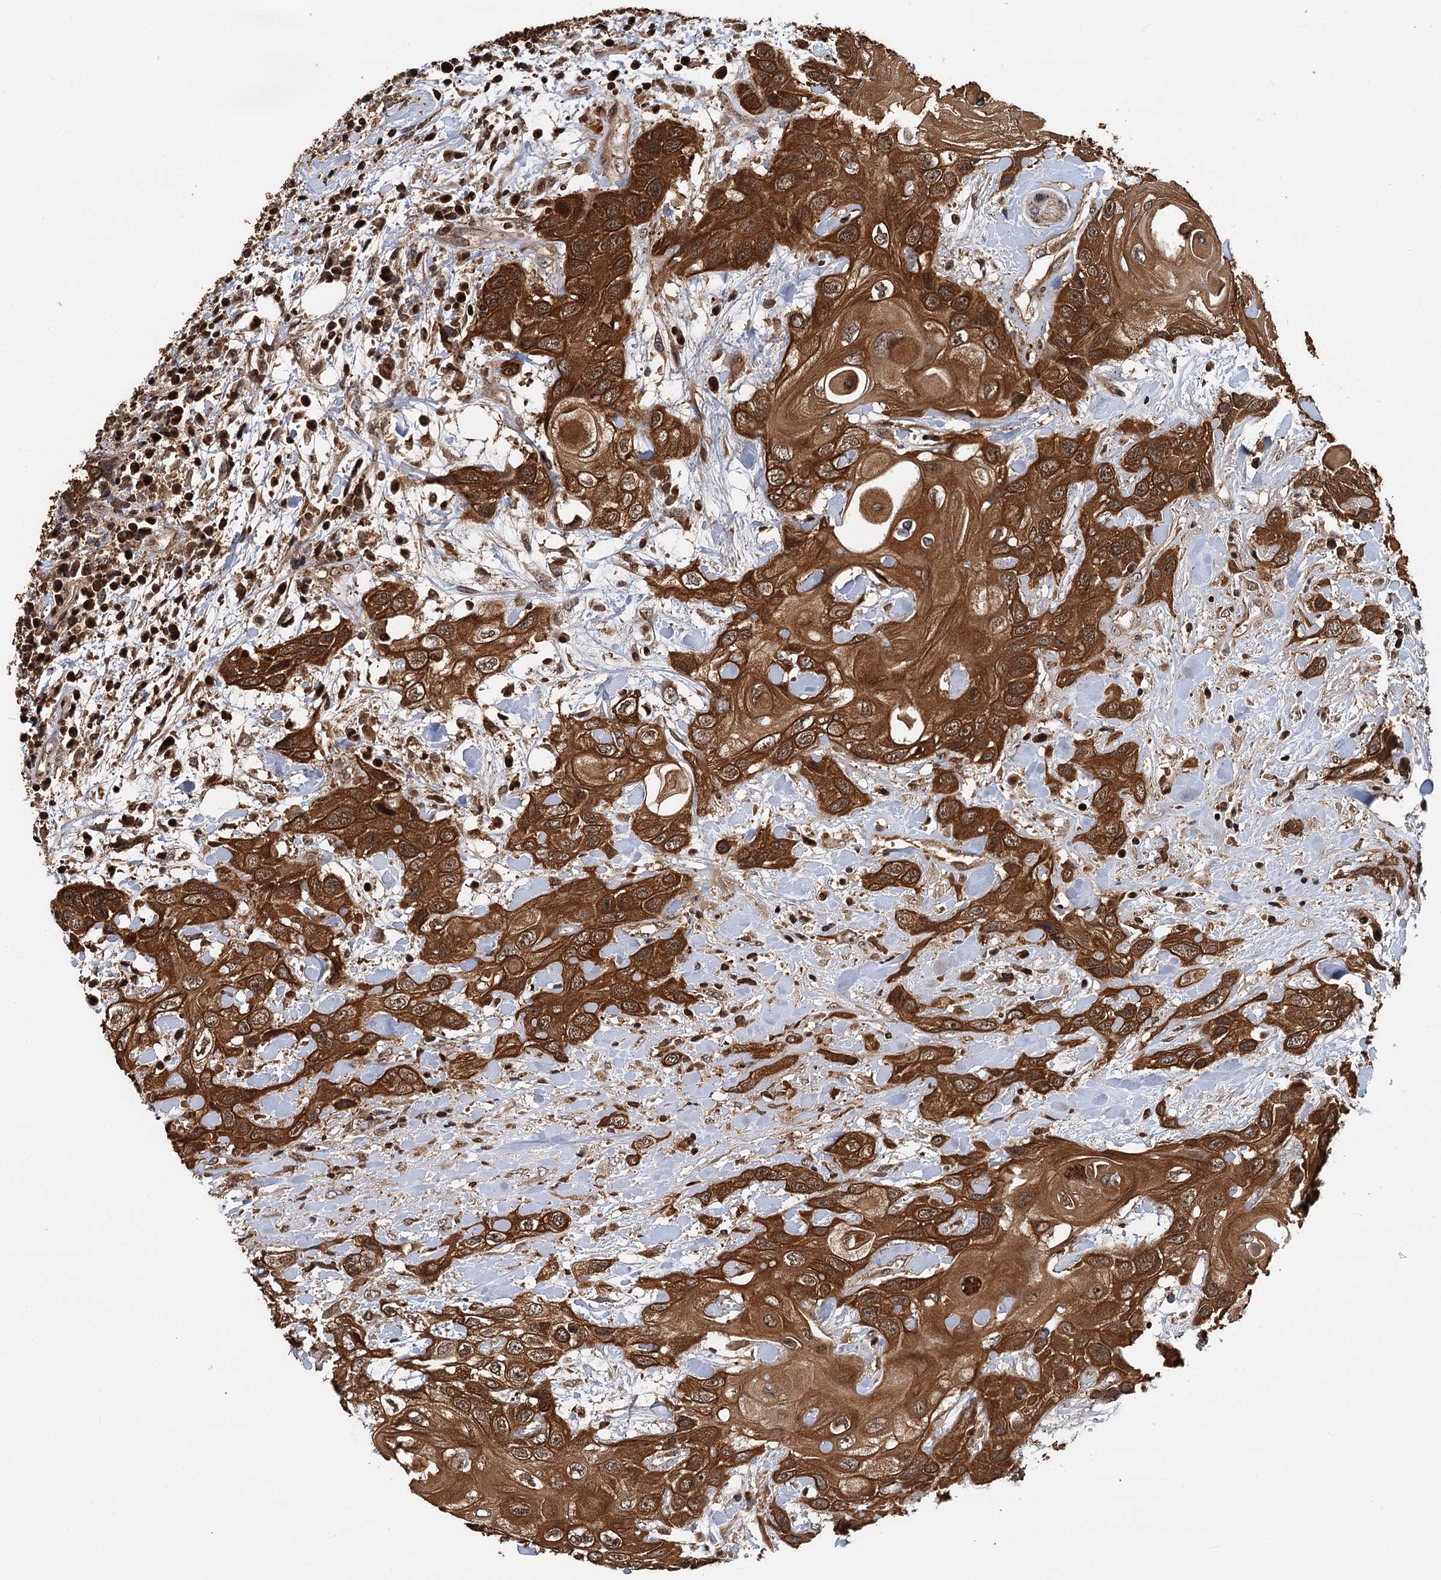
{"staining": {"intensity": "strong", "quantity": ">75%", "location": "cytoplasmic/membranous,nuclear"}, "tissue": "head and neck cancer", "cell_type": "Tumor cells", "image_type": "cancer", "snomed": [{"axis": "morphology", "description": "Squamous cell carcinoma, NOS"}, {"axis": "topography", "description": "Head-Neck"}], "caption": "An immunohistochemistry micrograph of tumor tissue is shown. Protein staining in brown highlights strong cytoplasmic/membranous and nuclear positivity in head and neck cancer (squamous cell carcinoma) within tumor cells. (DAB (3,3'-diaminobenzidine) = brown stain, brightfield microscopy at high magnification).", "gene": "STUB1", "patient": {"sex": "female", "age": 43}}